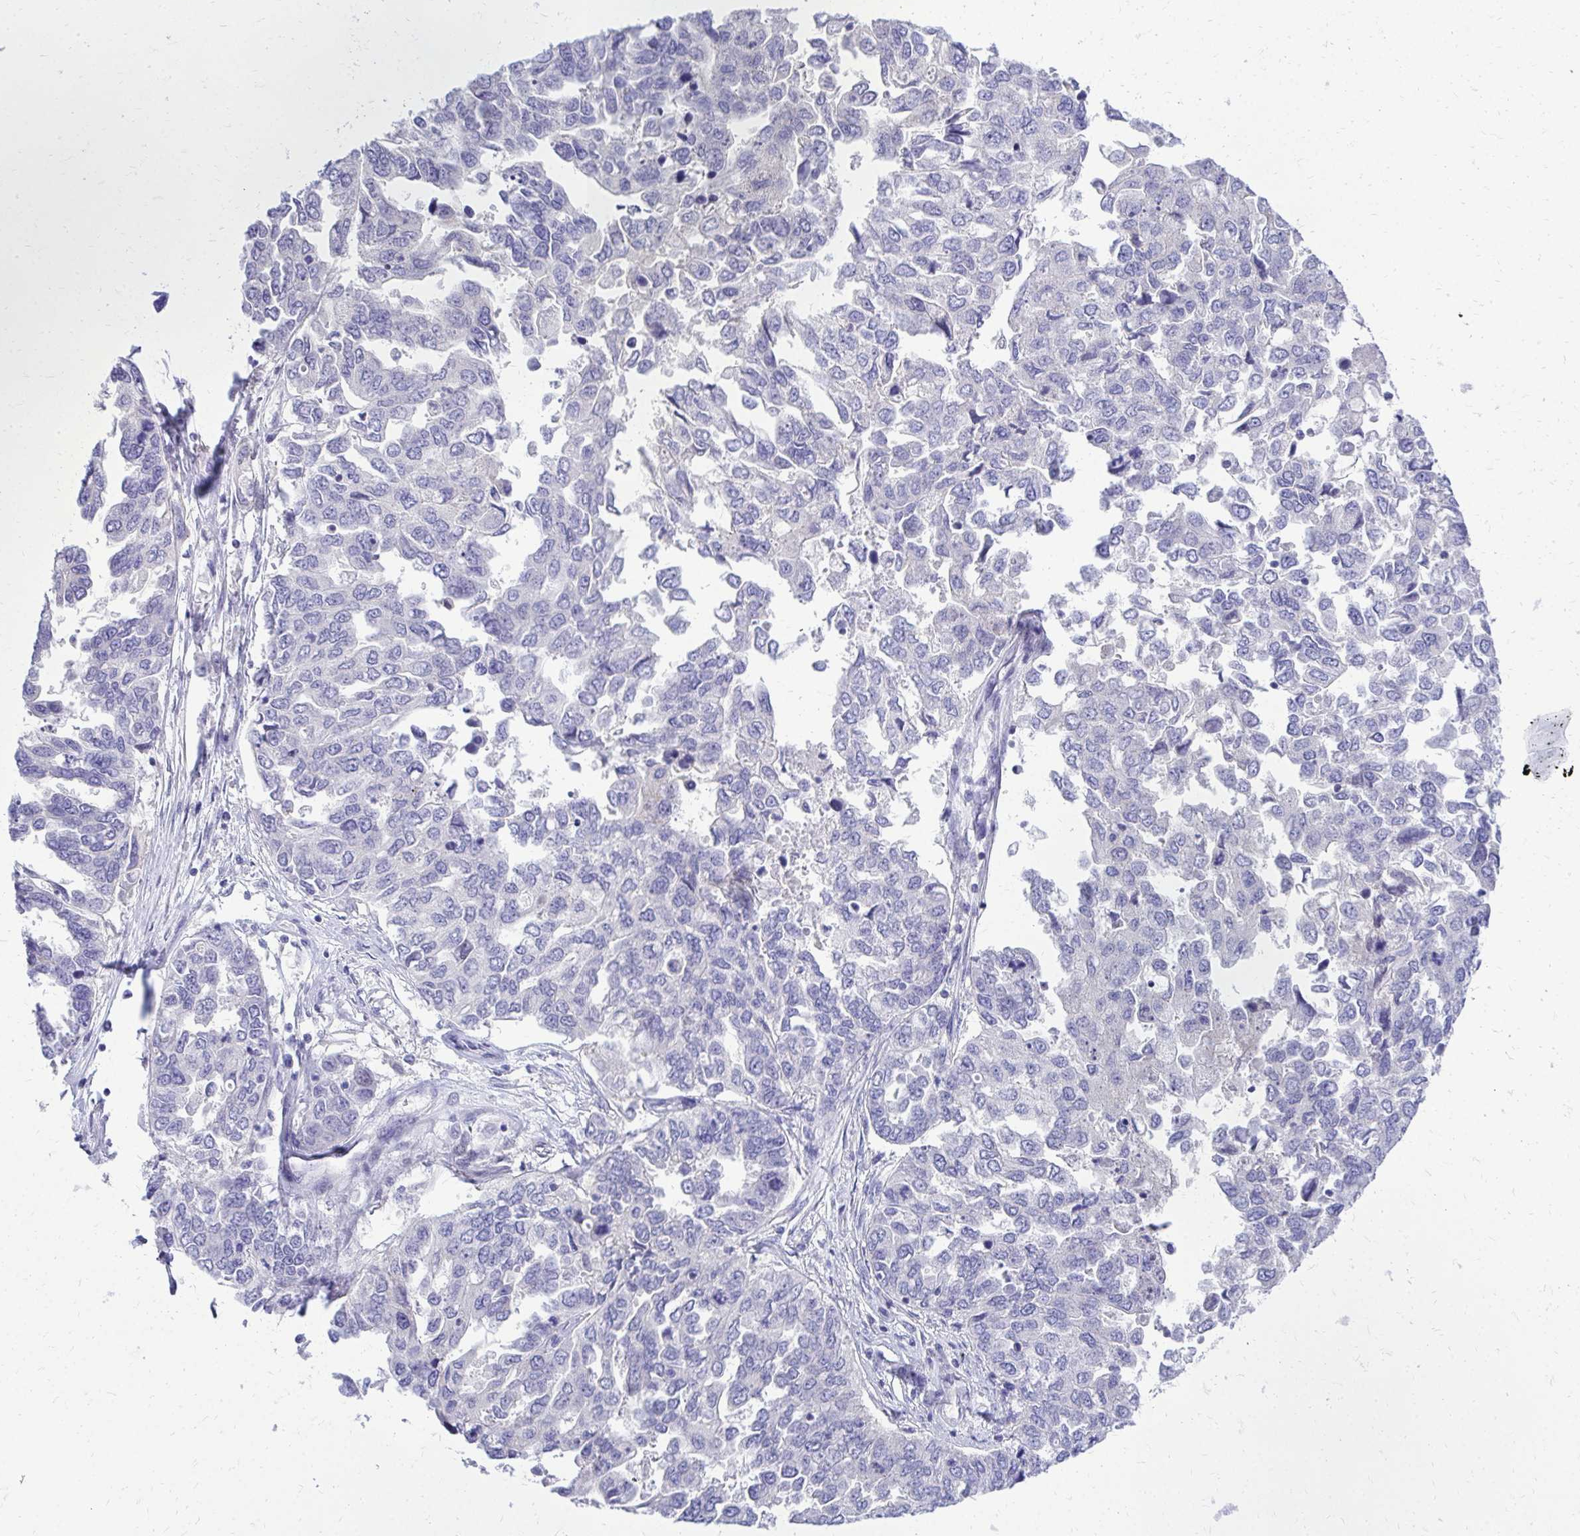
{"staining": {"intensity": "negative", "quantity": "none", "location": "none"}, "tissue": "ovarian cancer", "cell_type": "Tumor cells", "image_type": "cancer", "snomed": [{"axis": "morphology", "description": "Cystadenocarcinoma, serous, NOS"}, {"axis": "topography", "description": "Ovary"}], "caption": "High power microscopy image of an IHC histopathology image of ovarian cancer, revealing no significant positivity in tumor cells. Nuclei are stained in blue.", "gene": "ZSWIM9", "patient": {"sex": "female", "age": 53}}